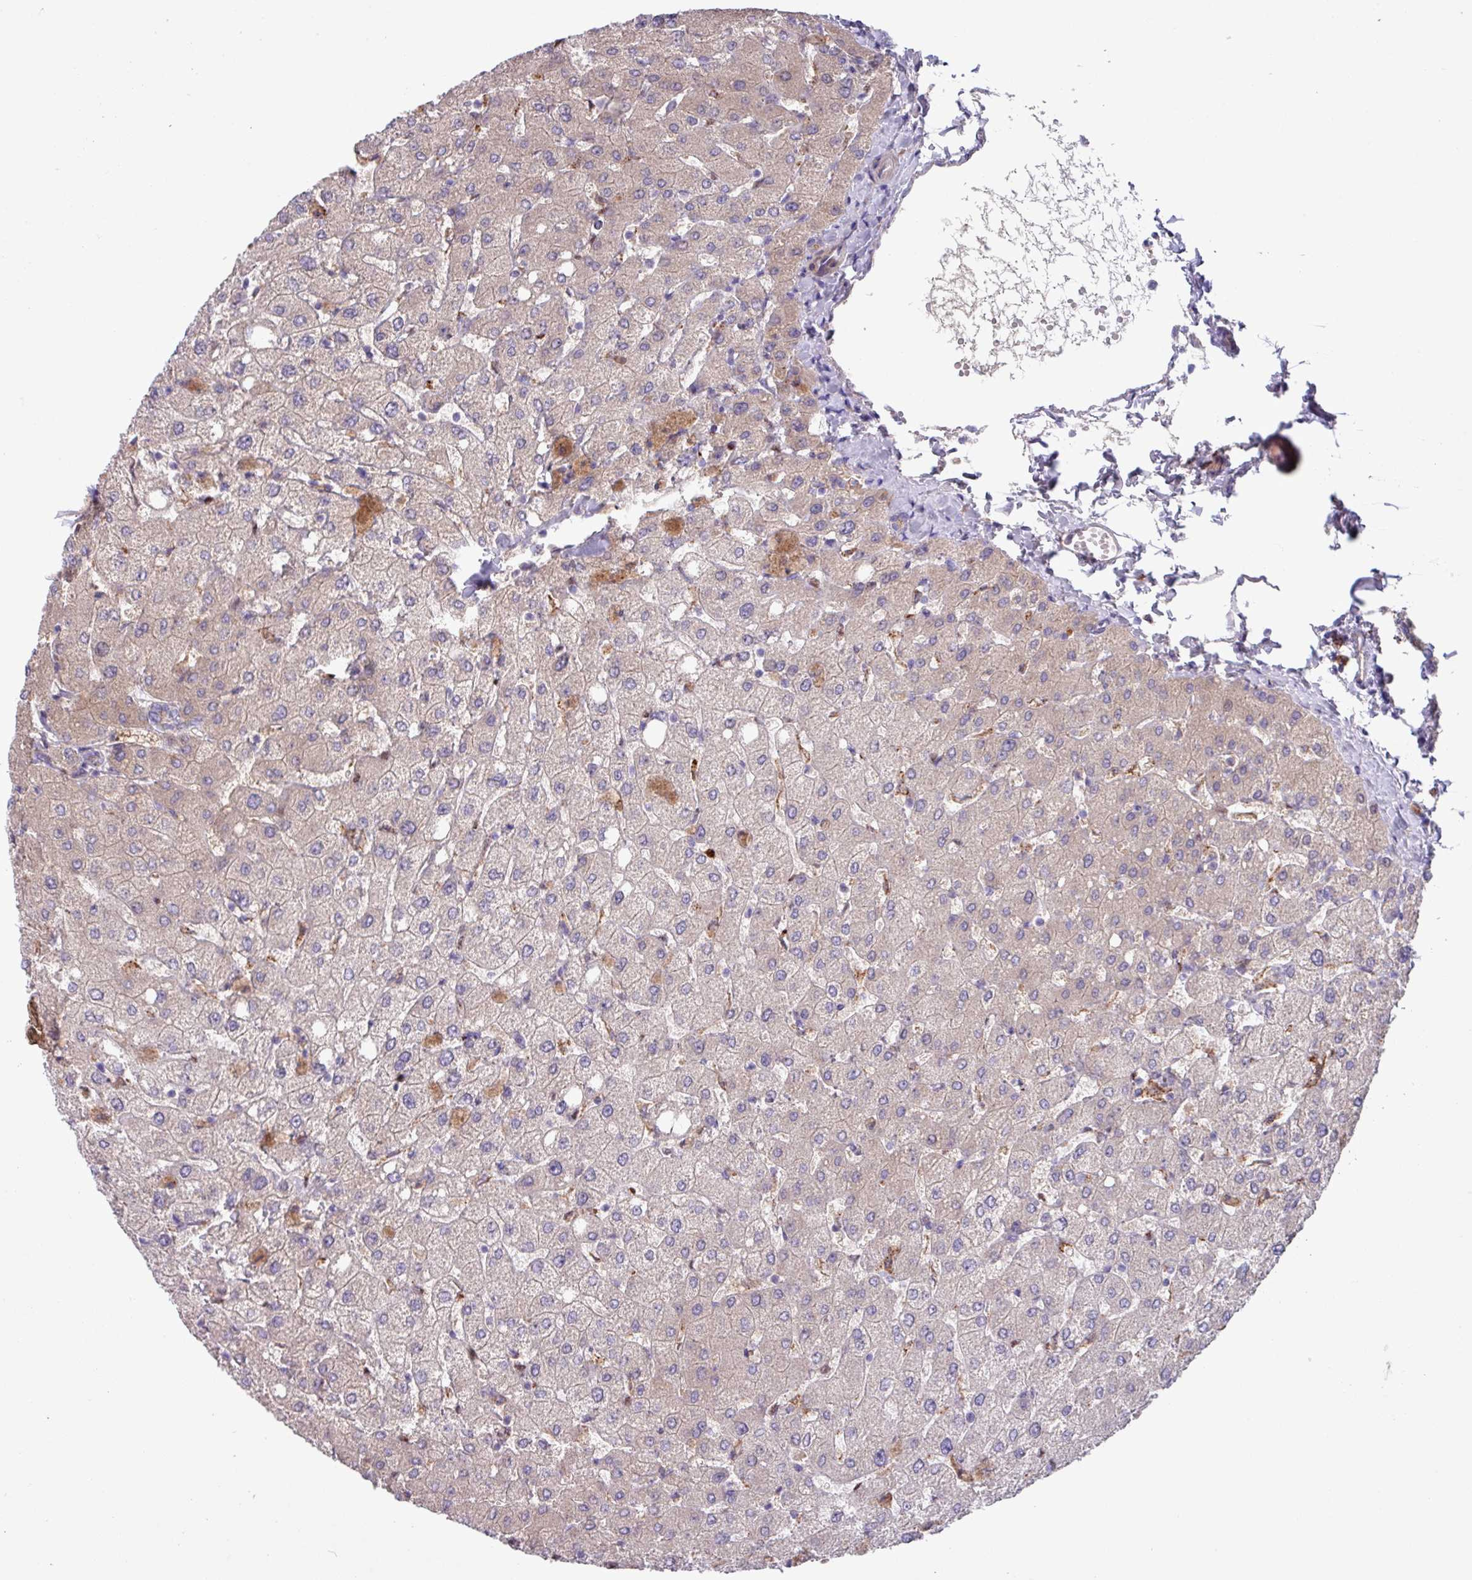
{"staining": {"intensity": "negative", "quantity": "none", "location": "none"}, "tissue": "liver", "cell_type": "Cholangiocytes", "image_type": "normal", "snomed": [{"axis": "morphology", "description": "Normal tissue, NOS"}, {"axis": "topography", "description": "Liver"}], "caption": "DAB (3,3'-diaminobenzidine) immunohistochemical staining of normal human liver displays no significant expression in cholangiocytes.", "gene": "IQCJ", "patient": {"sex": "female", "age": 54}}